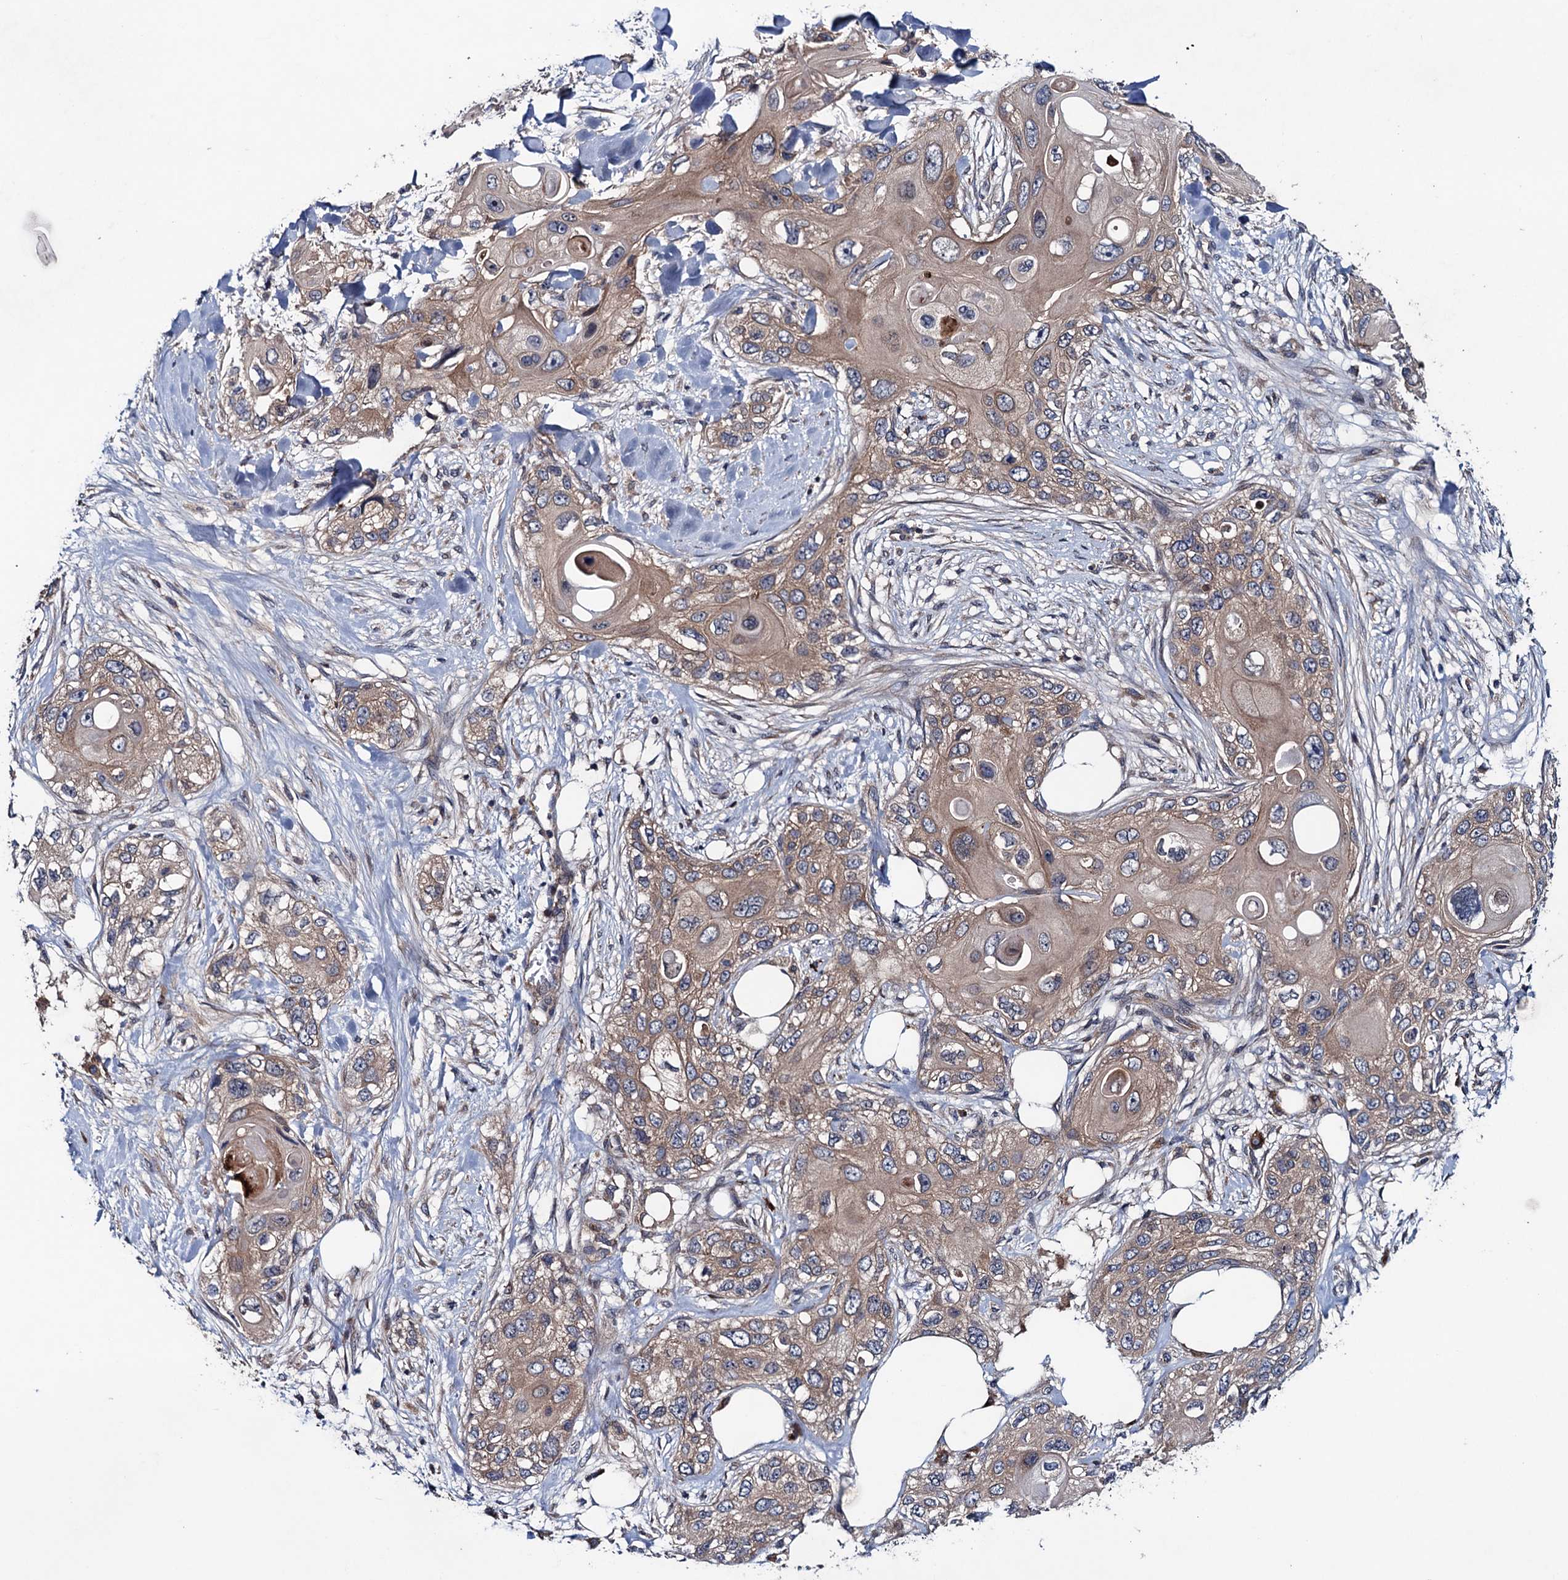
{"staining": {"intensity": "moderate", "quantity": ">75%", "location": "cytoplasmic/membranous"}, "tissue": "skin cancer", "cell_type": "Tumor cells", "image_type": "cancer", "snomed": [{"axis": "morphology", "description": "Normal tissue, NOS"}, {"axis": "morphology", "description": "Squamous cell carcinoma, NOS"}, {"axis": "topography", "description": "Skin"}], "caption": "Moderate cytoplasmic/membranous staining for a protein is identified in approximately >75% of tumor cells of skin cancer using IHC.", "gene": "BLTP3B", "patient": {"sex": "male", "age": 72}}